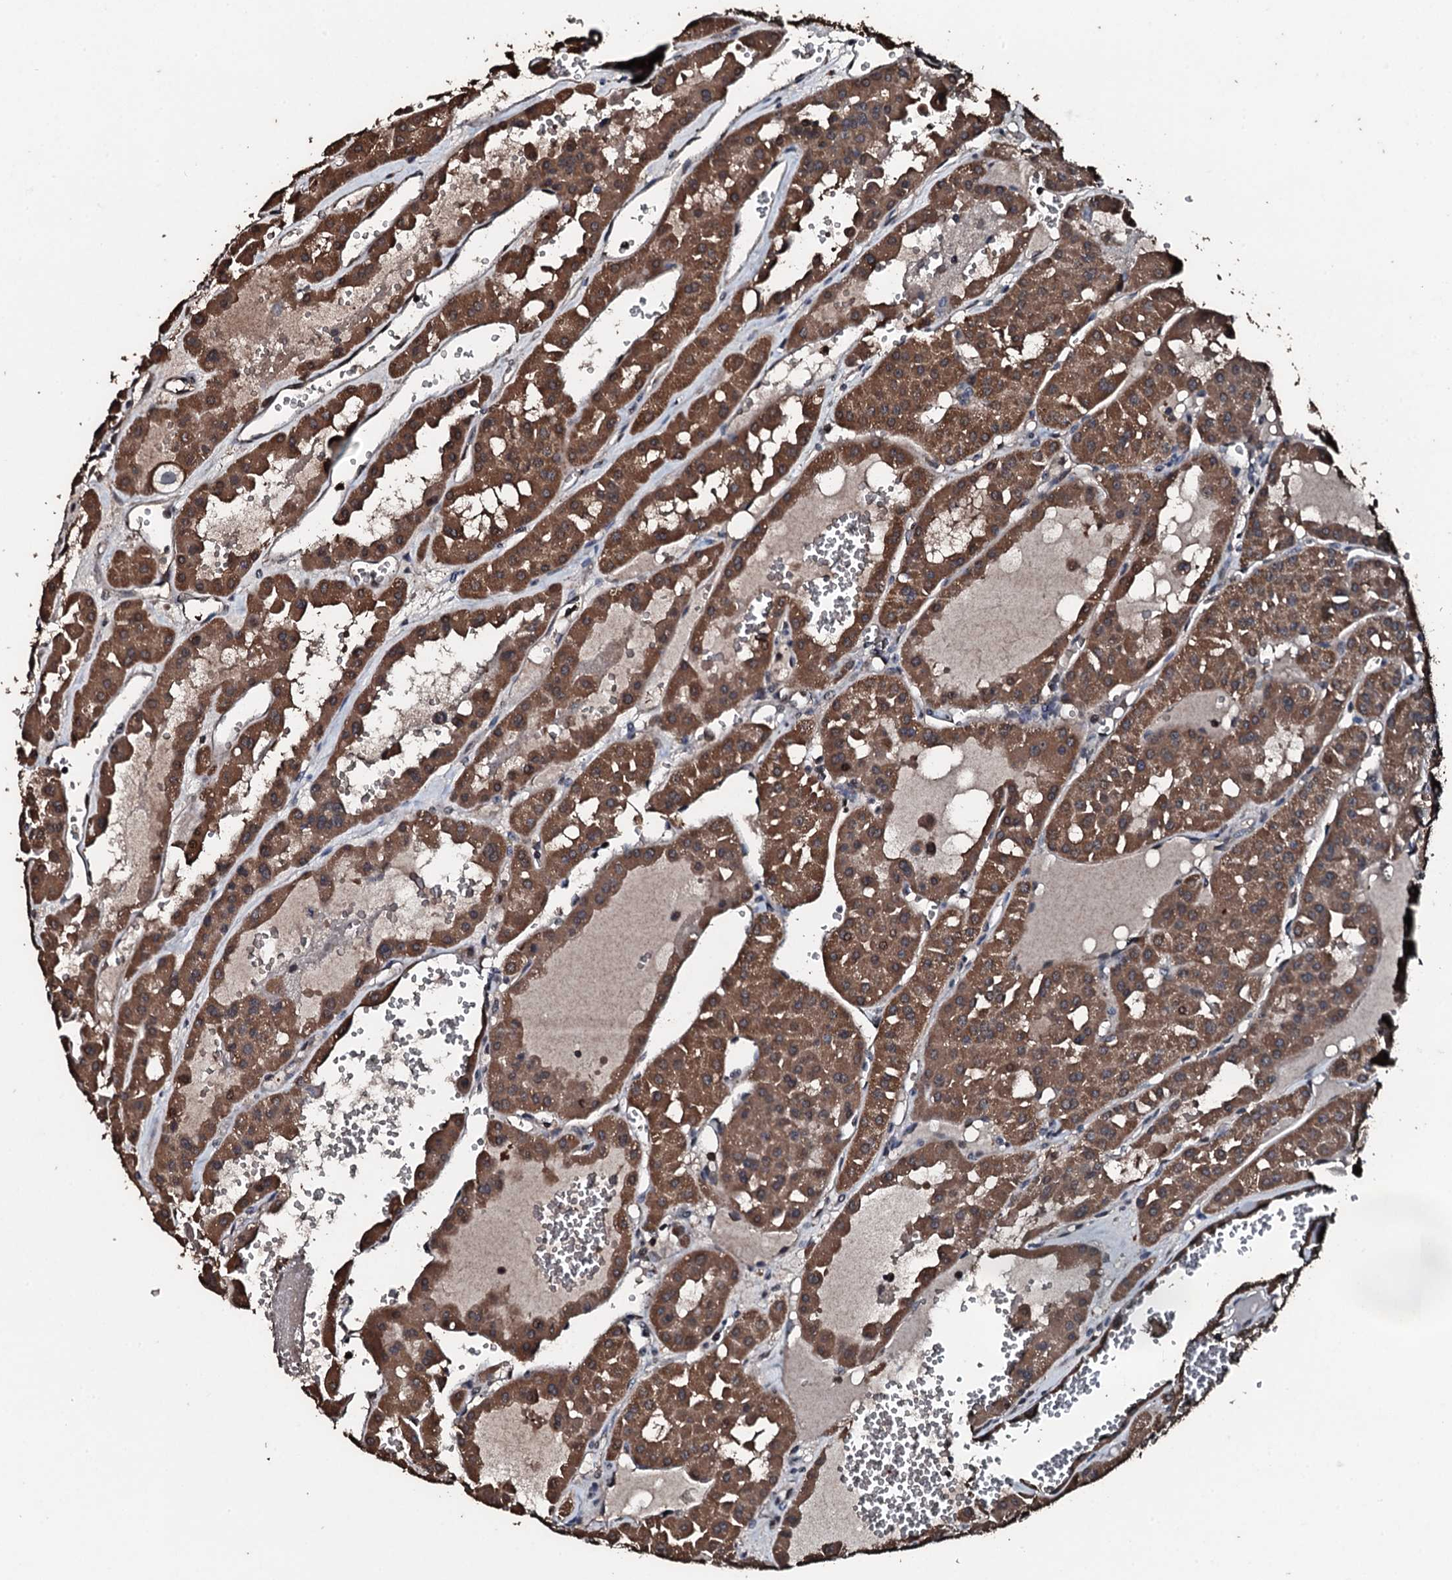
{"staining": {"intensity": "moderate", "quantity": ">75%", "location": "cytoplasmic/membranous"}, "tissue": "renal cancer", "cell_type": "Tumor cells", "image_type": "cancer", "snomed": [{"axis": "morphology", "description": "Carcinoma, NOS"}, {"axis": "topography", "description": "Kidney"}], "caption": "There is medium levels of moderate cytoplasmic/membranous positivity in tumor cells of renal cancer (carcinoma), as demonstrated by immunohistochemical staining (brown color).", "gene": "FAAP24", "patient": {"sex": "female", "age": 75}}